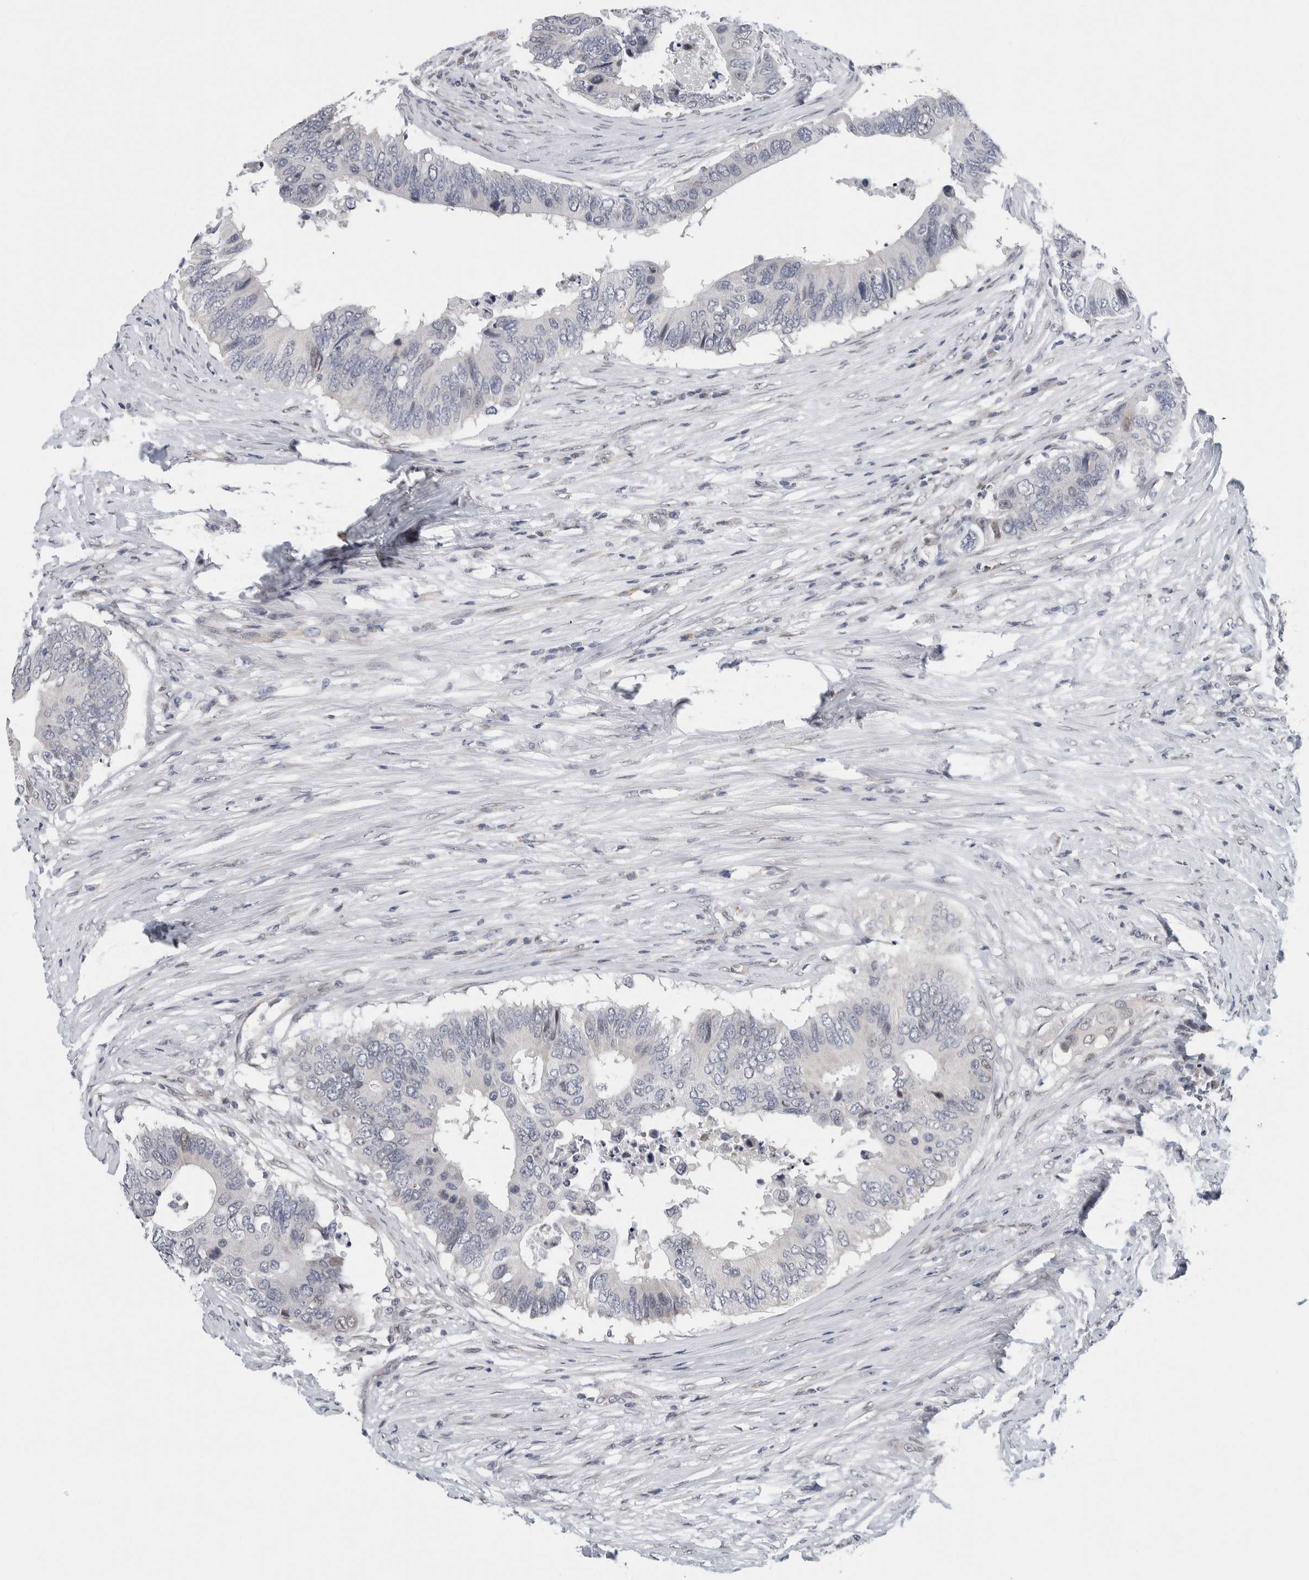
{"staining": {"intensity": "negative", "quantity": "none", "location": "none"}, "tissue": "colorectal cancer", "cell_type": "Tumor cells", "image_type": "cancer", "snomed": [{"axis": "morphology", "description": "Adenocarcinoma, NOS"}, {"axis": "topography", "description": "Colon"}], "caption": "Tumor cells are negative for protein expression in human colorectal cancer.", "gene": "NEUROD1", "patient": {"sex": "male", "age": 71}}